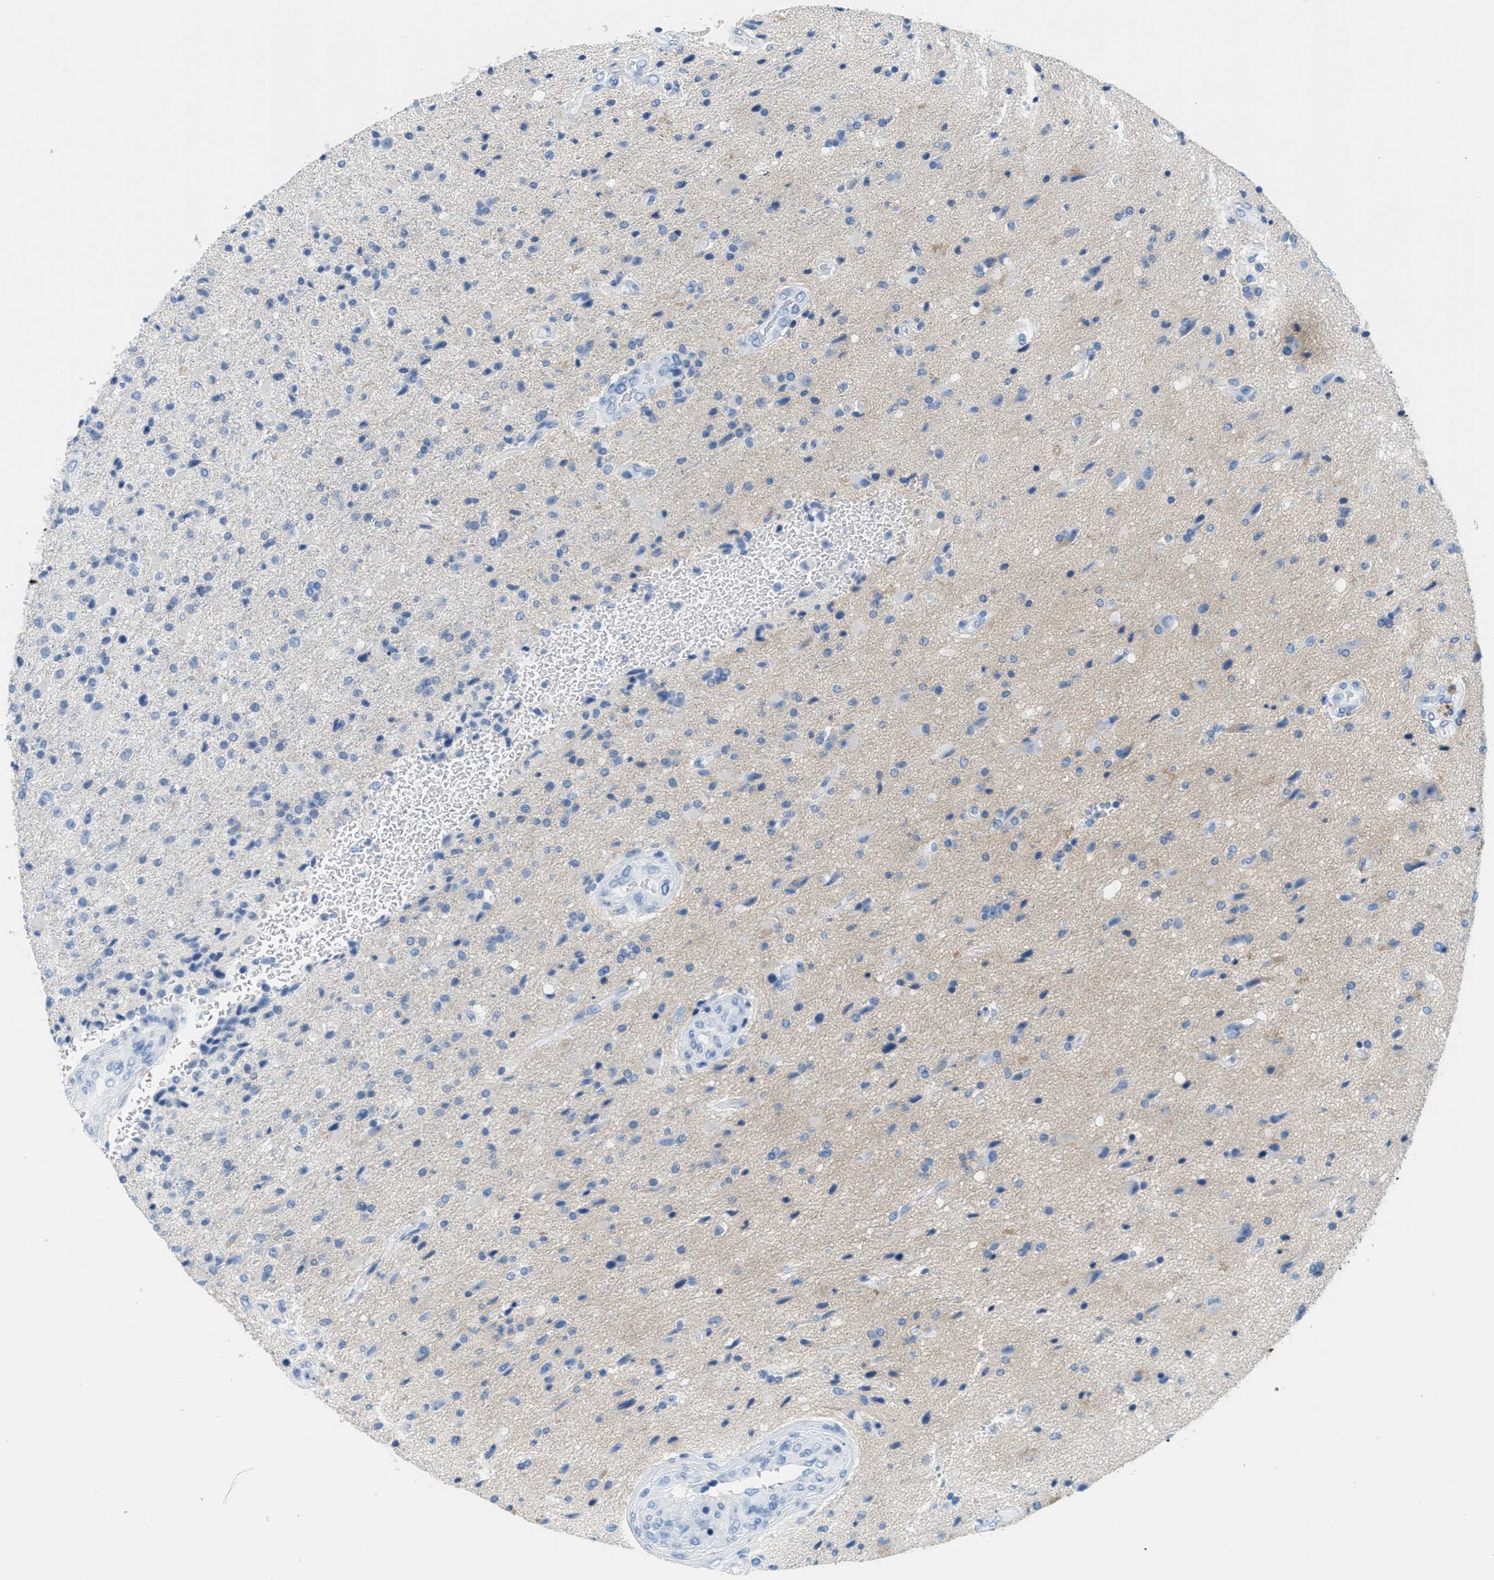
{"staining": {"intensity": "negative", "quantity": "none", "location": "none"}, "tissue": "glioma", "cell_type": "Tumor cells", "image_type": "cancer", "snomed": [{"axis": "morphology", "description": "Glioma, malignant, High grade"}, {"axis": "topography", "description": "Brain"}], "caption": "A histopathology image of human malignant glioma (high-grade) is negative for staining in tumor cells.", "gene": "GPM6A", "patient": {"sex": "male", "age": 32}}